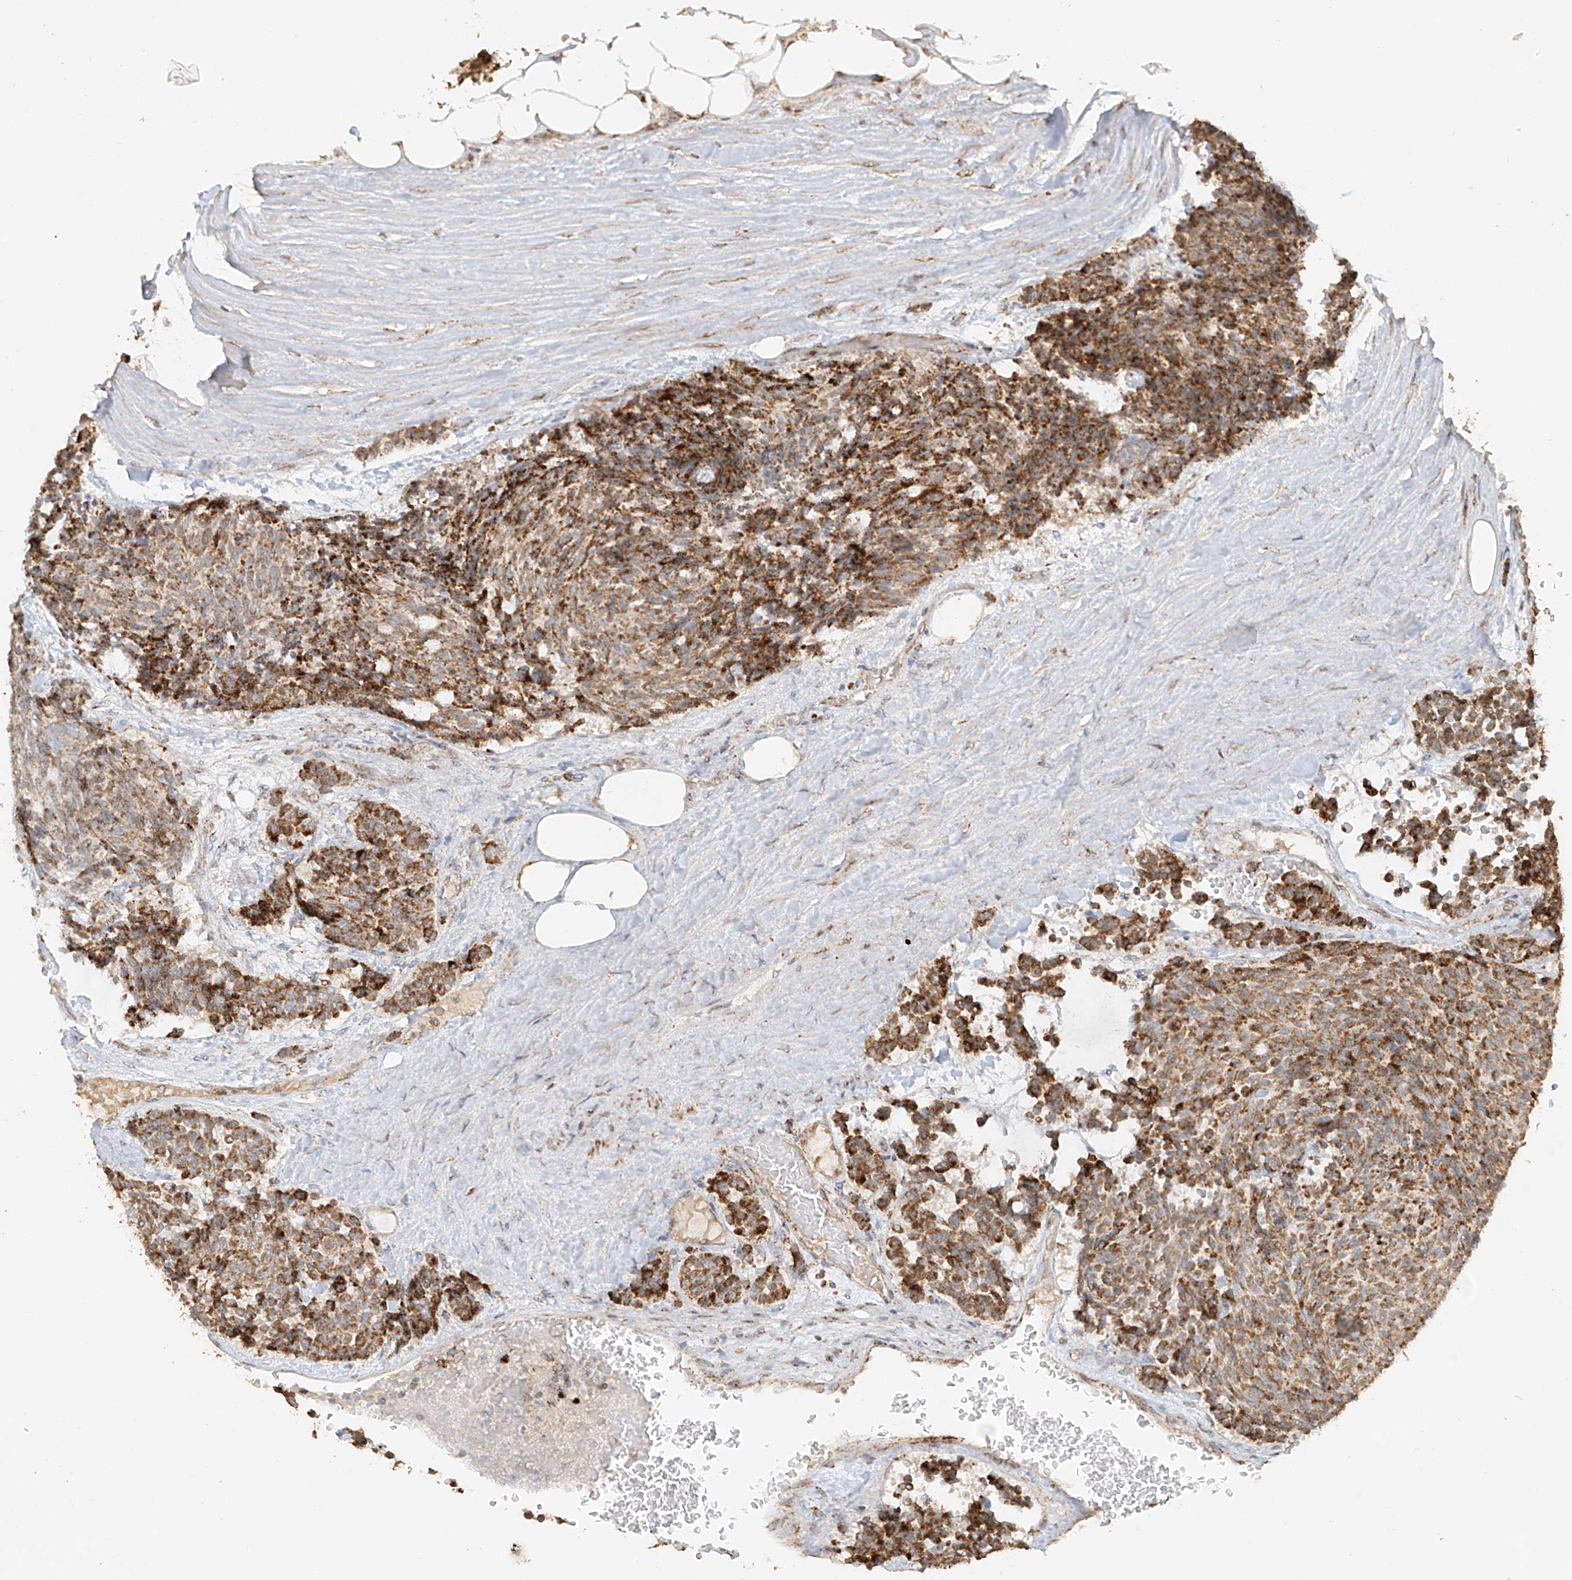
{"staining": {"intensity": "strong", "quantity": ">75%", "location": "cytoplasmic/membranous"}, "tissue": "carcinoid", "cell_type": "Tumor cells", "image_type": "cancer", "snomed": [{"axis": "morphology", "description": "Carcinoid, malignant, NOS"}, {"axis": "topography", "description": "Pancreas"}], "caption": "The micrograph demonstrates immunohistochemical staining of carcinoid. There is strong cytoplasmic/membranous expression is seen in approximately >75% of tumor cells.", "gene": "MIPEP", "patient": {"sex": "female", "age": 54}}